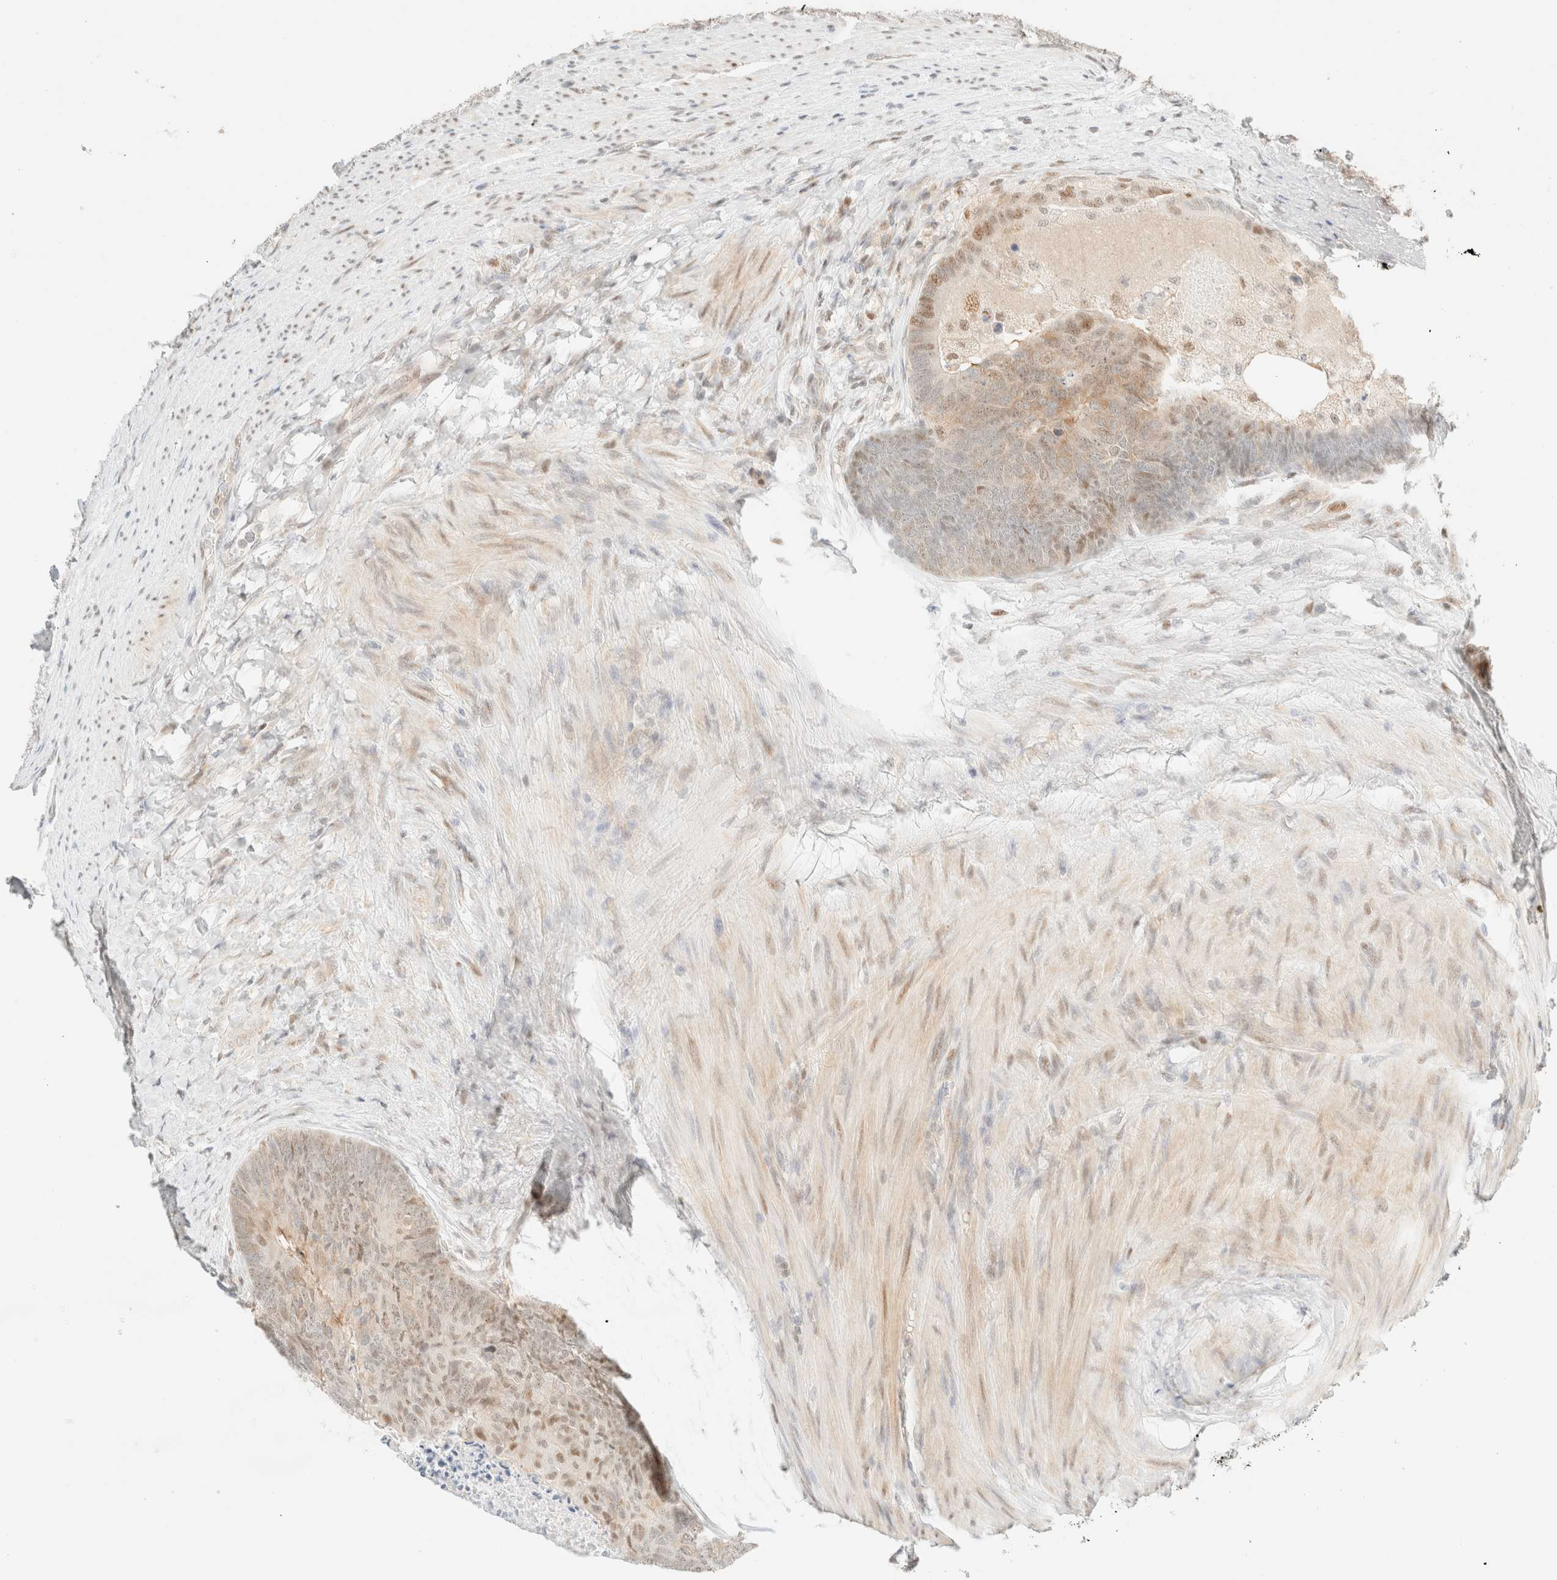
{"staining": {"intensity": "weak", "quantity": "<25%", "location": "nuclear"}, "tissue": "colorectal cancer", "cell_type": "Tumor cells", "image_type": "cancer", "snomed": [{"axis": "morphology", "description": "Adenocarcinoma, NOS"}, {"axis": "topography", "description": "Colon"}], "caption": "Tumor cells are negative for brown protein staining in colorectal adenocarcinoma. (DAB (3,3'-diaminobenzidine) IHC, high magnification).", "gene": "TSR1", "patient": {"sex": "female", "age": 67}}